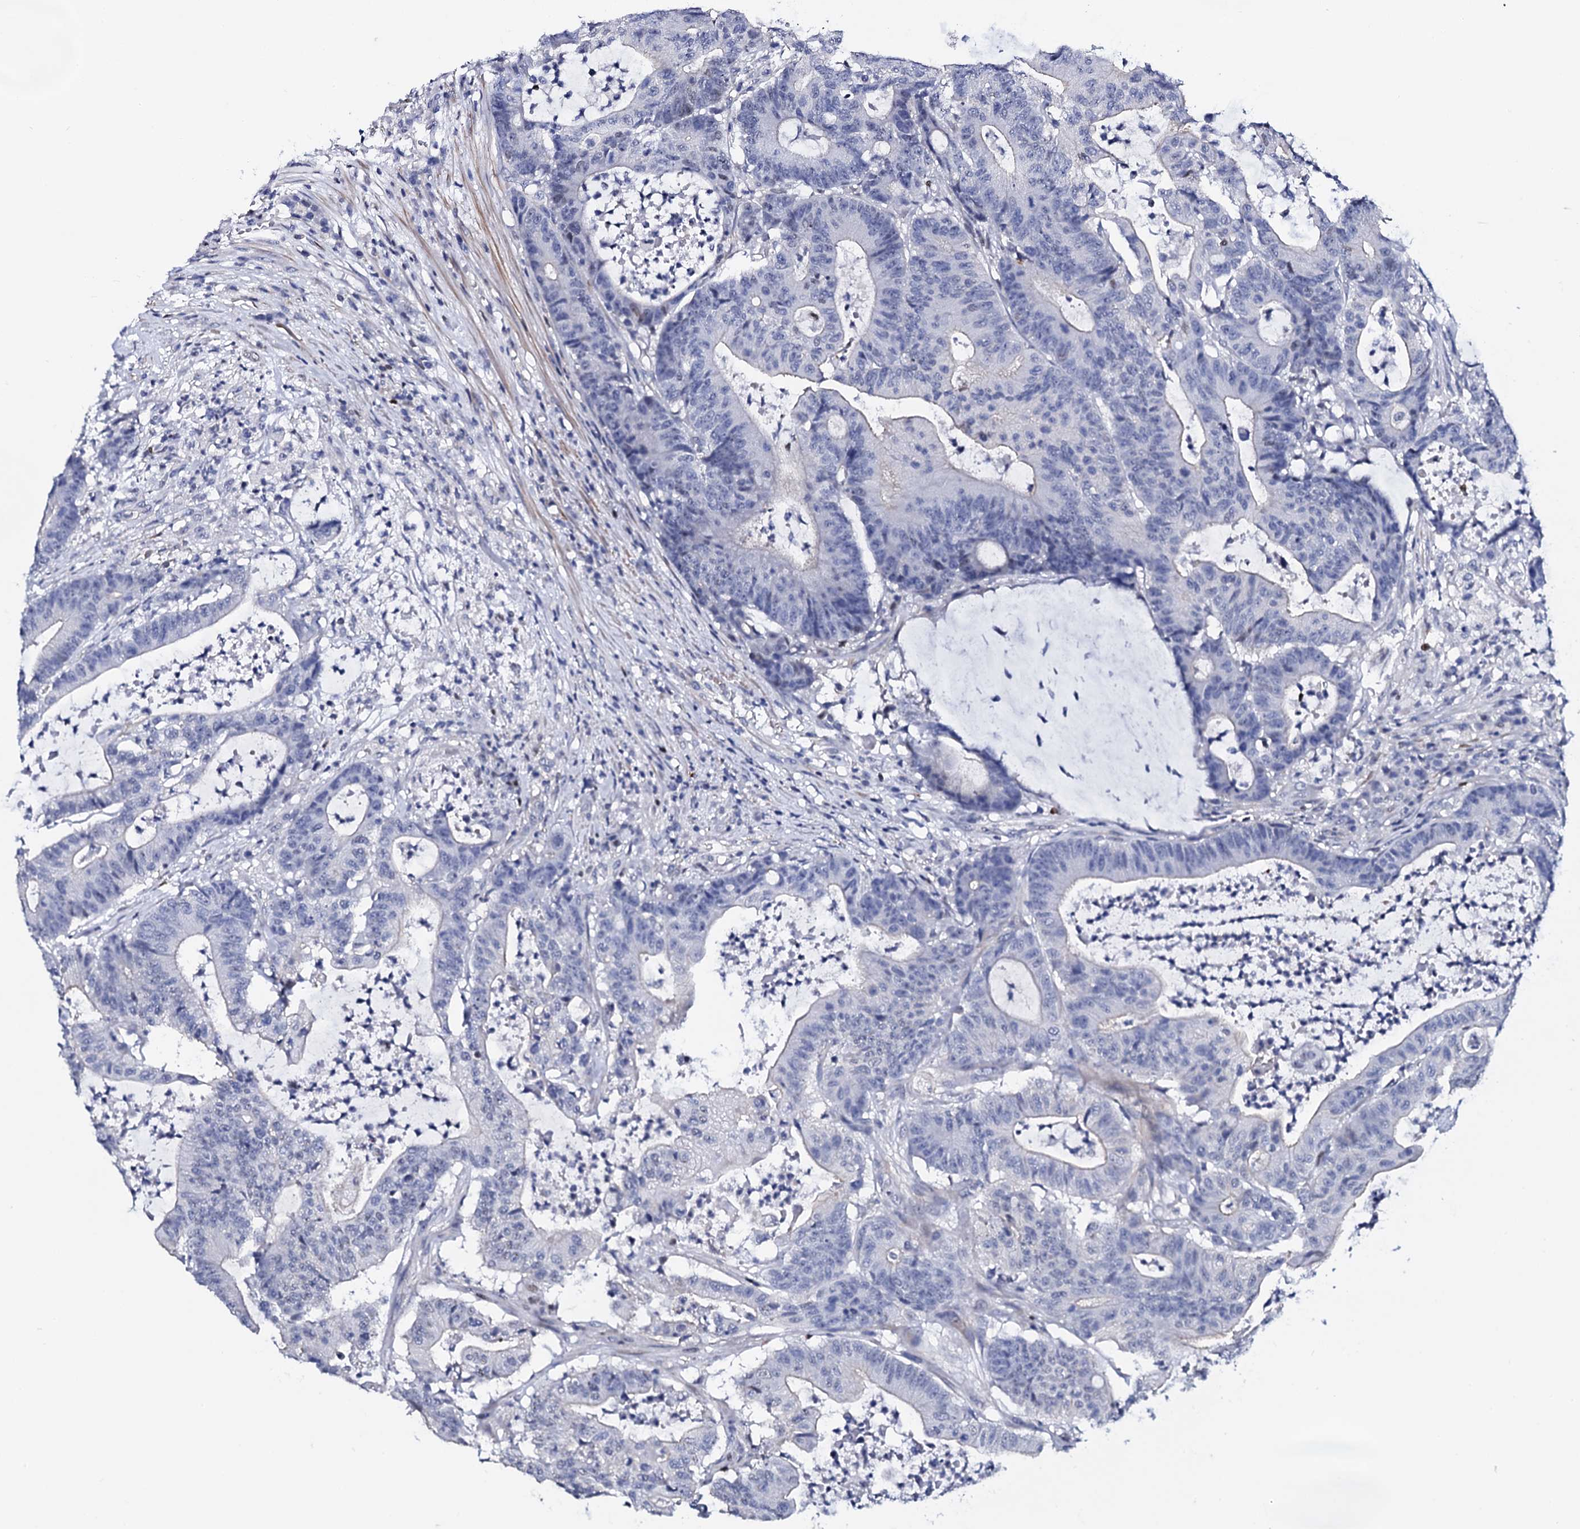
{"staining": {"intensity": "negative", "quantity": "none", "location": "none"}, "tissue": "colorectal cancer", "cell_type": "Tumor cells", "image_type": "cancer", "snomed": [{"axis": "morphology", "description": "Adenocarcinoma, NOS"}, {"axis": "topography", "description": "Colon"}], "caption": "DAB (3,3'-diaminobenzidine) immunohistochemical staining of colorectal cancer (adenocarcinoma) displays no significant expression in tumor cells.", "gene": "NPM2", "patient": {"sex": "female", "age": 84}}